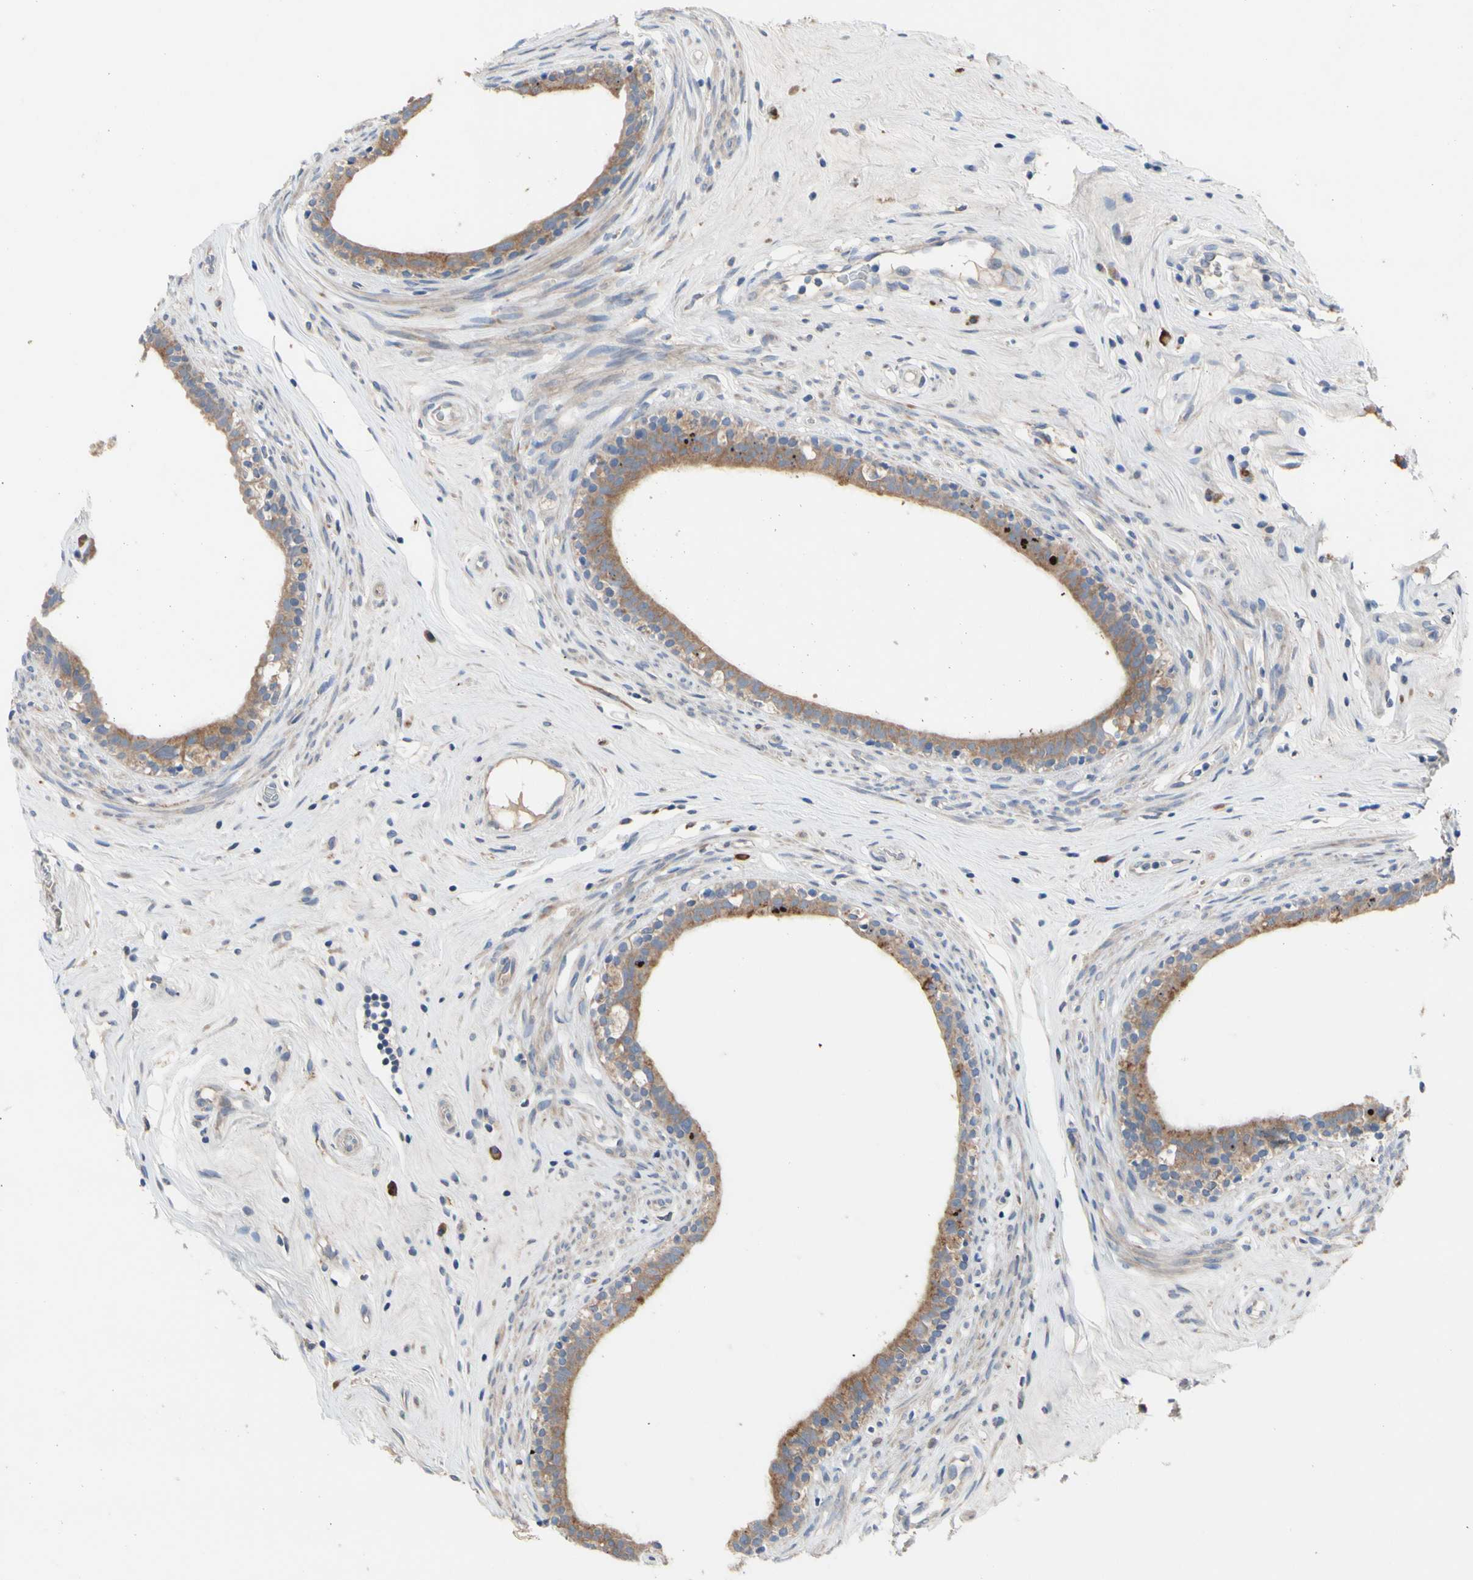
{"staining": {"intensity": "moderate", "quantity": ">75%", "location": "cytoplasmic/membranous"}, "tissue": "epididymis", "cell_type": "Glandular cells", "image_type": "normal", "snomed": [{"axis": "morphology", "description": "Normal tissue, NOS"}, {"axis": "morphology", "description": "Inflammation, NOS"}, {"axis": "topography", "description": "Epididymis"}], "caption": "Glandular cells exhibit medium levels of moderate cytoplasmic/membranous expression in approximately >75% of cells in benign human epididymis.", "gene": "TTC14", "patient": {"sex": "male", "age": 84}}